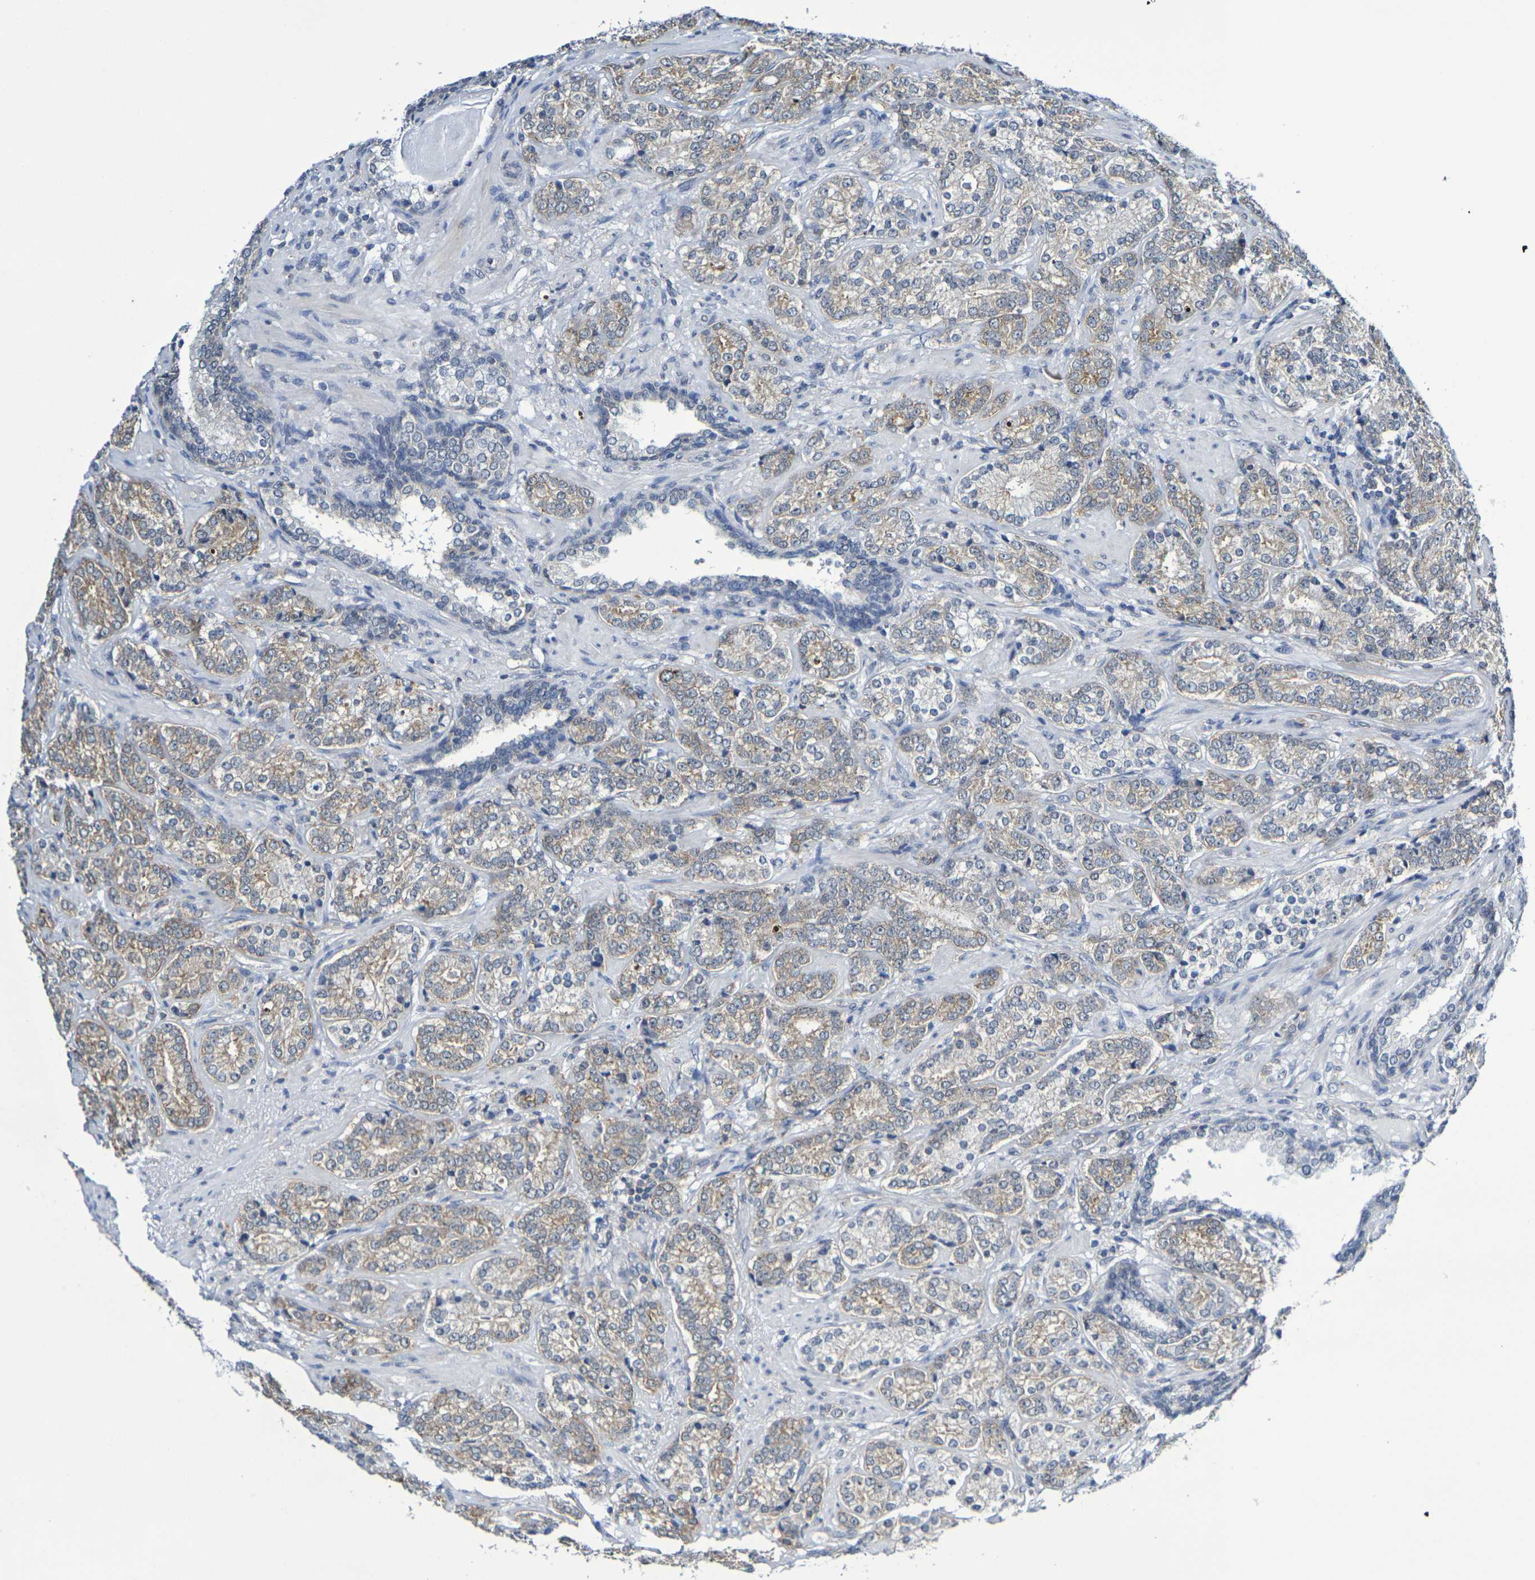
{"staining": {"intensity": "weak", "quantity": ">75%", "location": "cytoplasmic/membranous"}, "tissue": "prostate cancer", "cell_type": "Tumor cells", "image_type": "cancer", "snomed": [{"axis": "morphology", "description": "Adenocarcinoma, High grade"}, {"axis": "topography", "description": "Prostate"}], "caption": "Human prostate cancer stained with a brown dye reveals weak cytoplasmic/membranous positive positivity in about >75% of tumor cells.", "gene": "CHRNB1", "patient": {"sex": "male", "age": 61}}